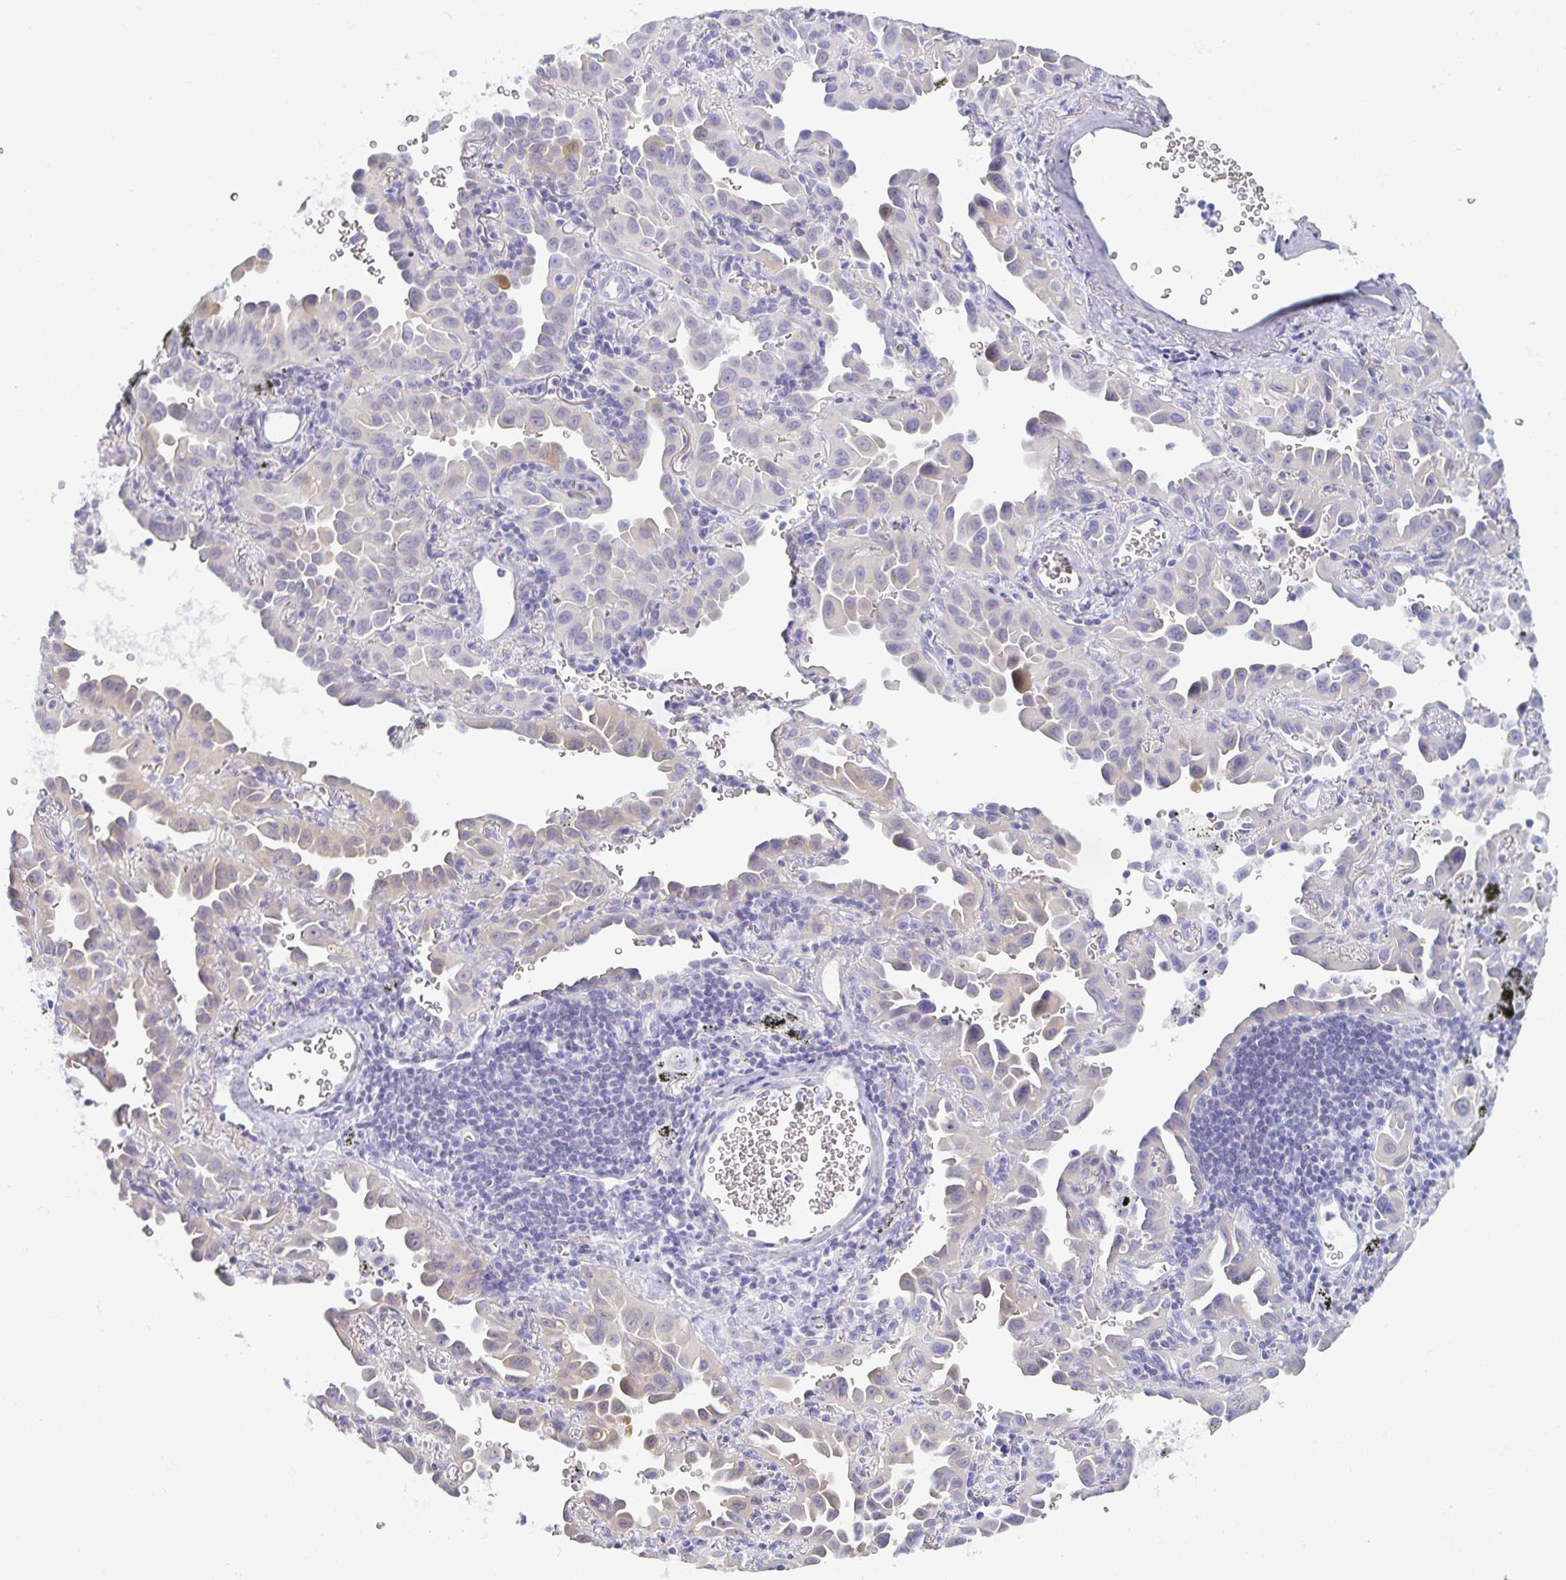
{"staining": {"intensity": "weak", "quantity": "<25%", "location": "cytoplasmic/membranous"}, "tissue": "lung cancer", "cell_type": "Tumor cells", "image_type": "cancer", "snomed": [{"axis": "morphology", "description": "Adenocarcinoma, NOS"}, {"axis": "topography", "description": "Lung"}], "caption": "The photomicrograph displays no staining of tumor cells in lung adenocarcinoma.", "gene": "MON2", "patient": {"sex": "male", "age": 68}}